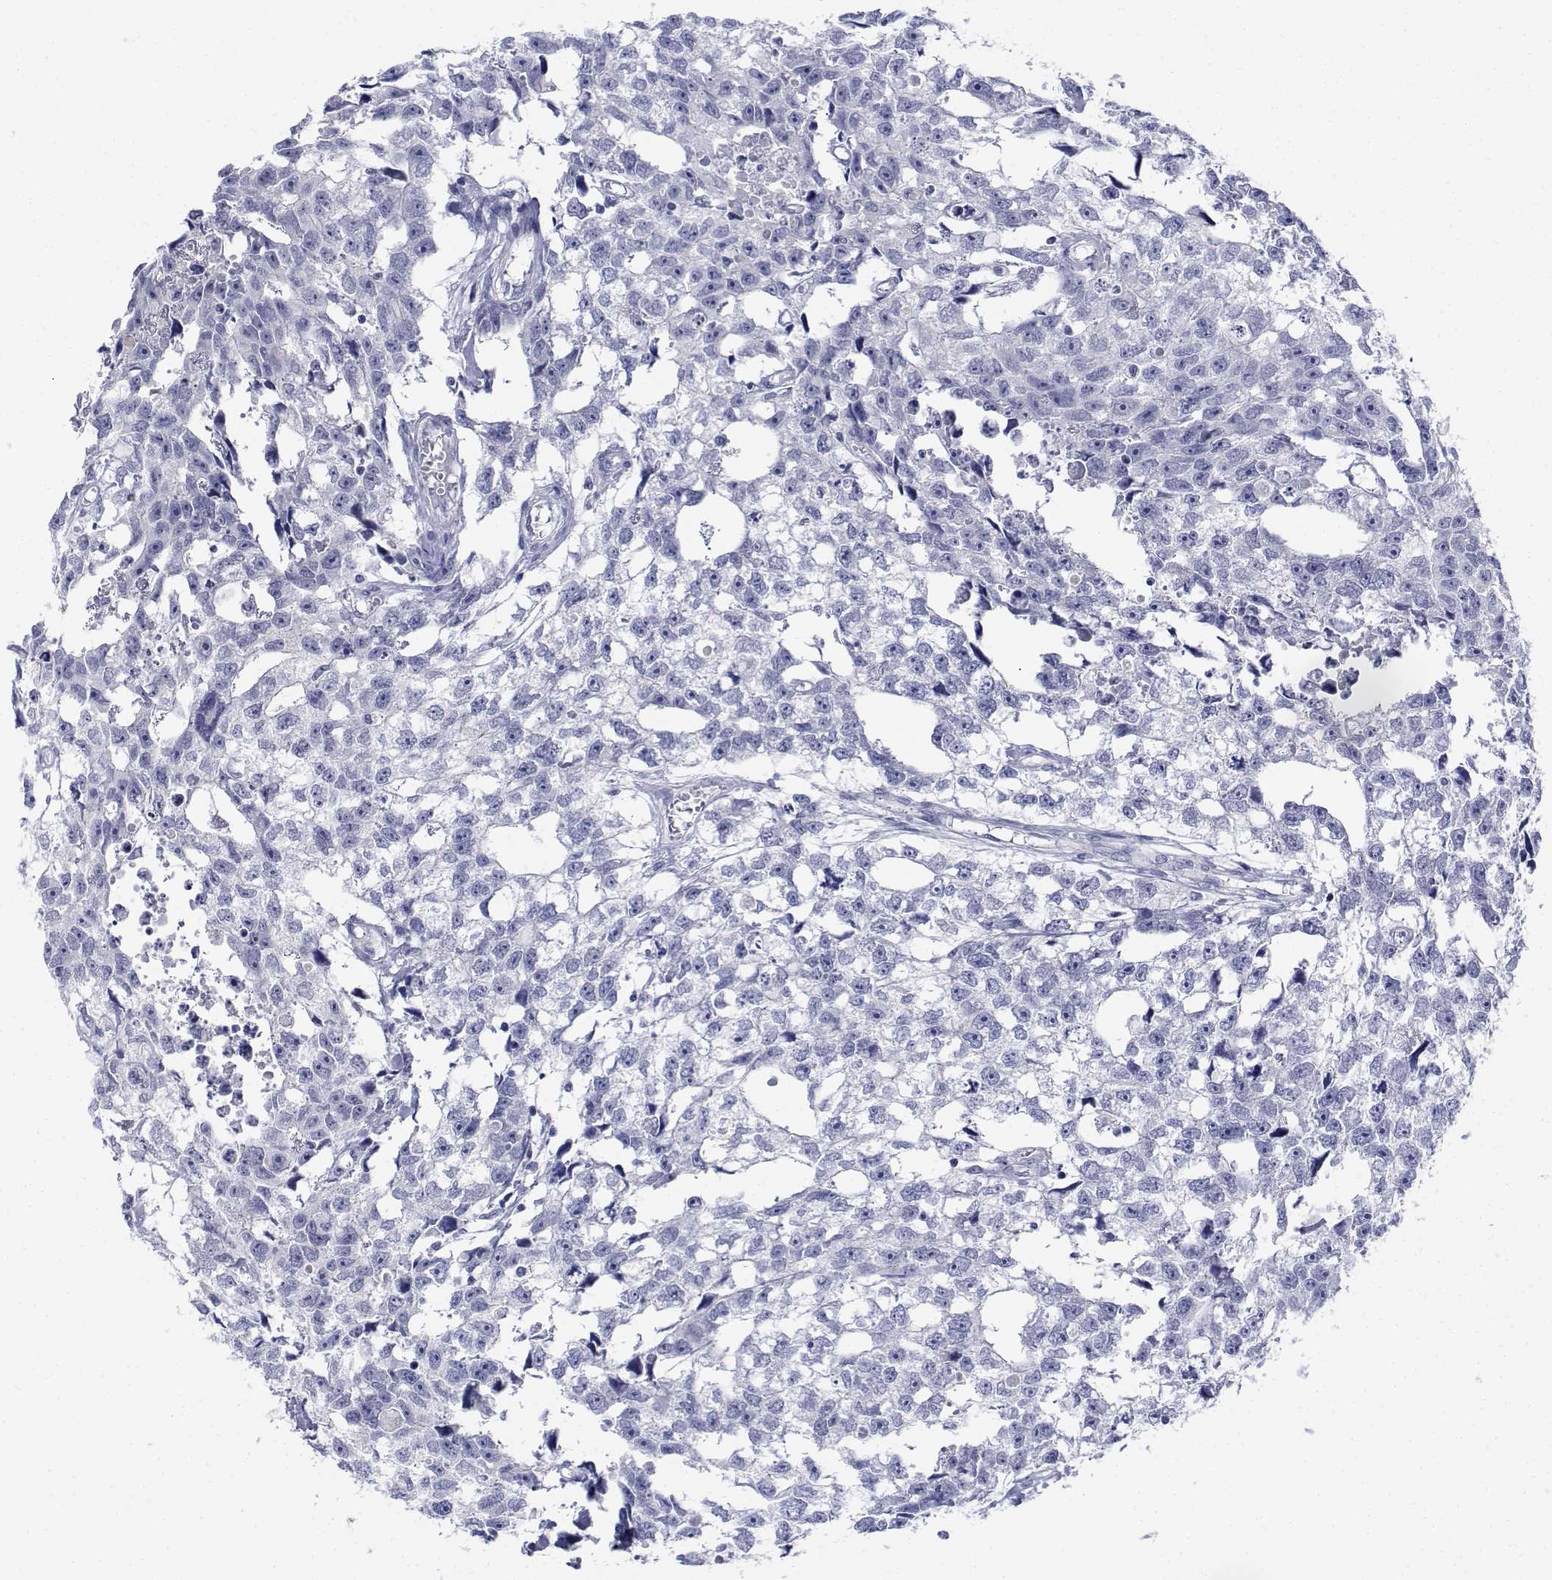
{"staining": {"intensity": "negative", "quantity": "none", "location": "none"}, "tissue": "testis cancer", "cell_type": "Tumor cells", "image_type": "cancer", "snomed": [{"axis": "morphology", "description": "Carcinoma, Embryonal, NOS"}, {"axis": "morphology", "description": "Teratoma, malignant, NOS"}, {"axis": "topography", "description": "Testis"}], "caption": "High power microscopy histopathology image of an immunohistochemistry micrograph of testis cancer (embryonal carcinoma), revealing no significant positivity in tumor cells.", "gene": "PLXNA4", "patient": {"sex": "male", "age": 44}}